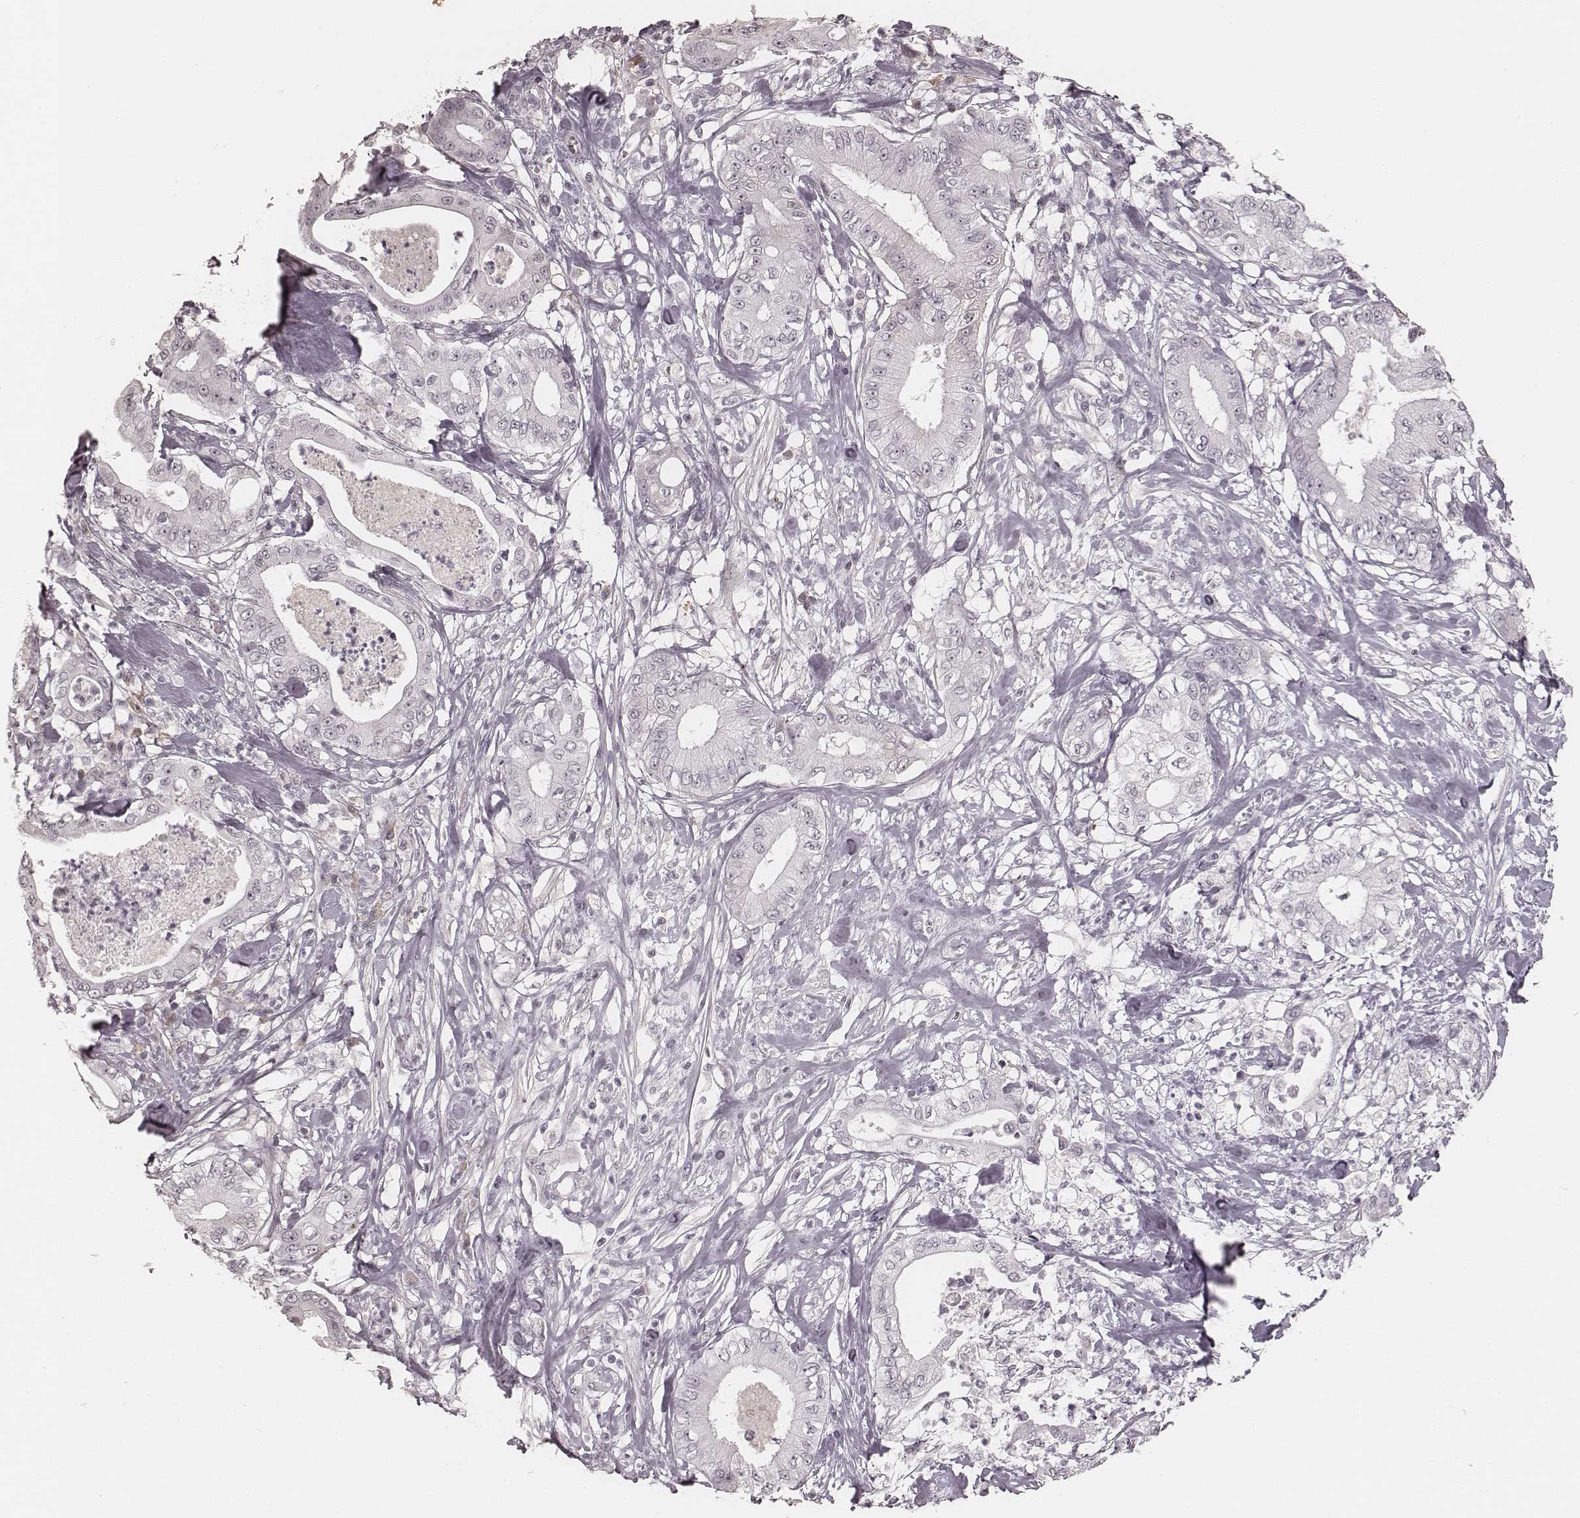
{"staining": {"intensity": "negative", "quantity": "none", "location": "none"}, "tissue": "pancreatic cancer", "cell_type": "Tumor cells", "image_type": "cancer", "snomed": [{"axis": "morphology", "description": "Adenocarcinoma, NOS"}, {"axis": "topography", "description": "Pancreas"}], "caption": "This is an IHC histopathology image of human pancreatic cancer. There is no positivity in tumor cells.", "gene": "MSX1", "patient": {"sex": "male", "age": 71}}